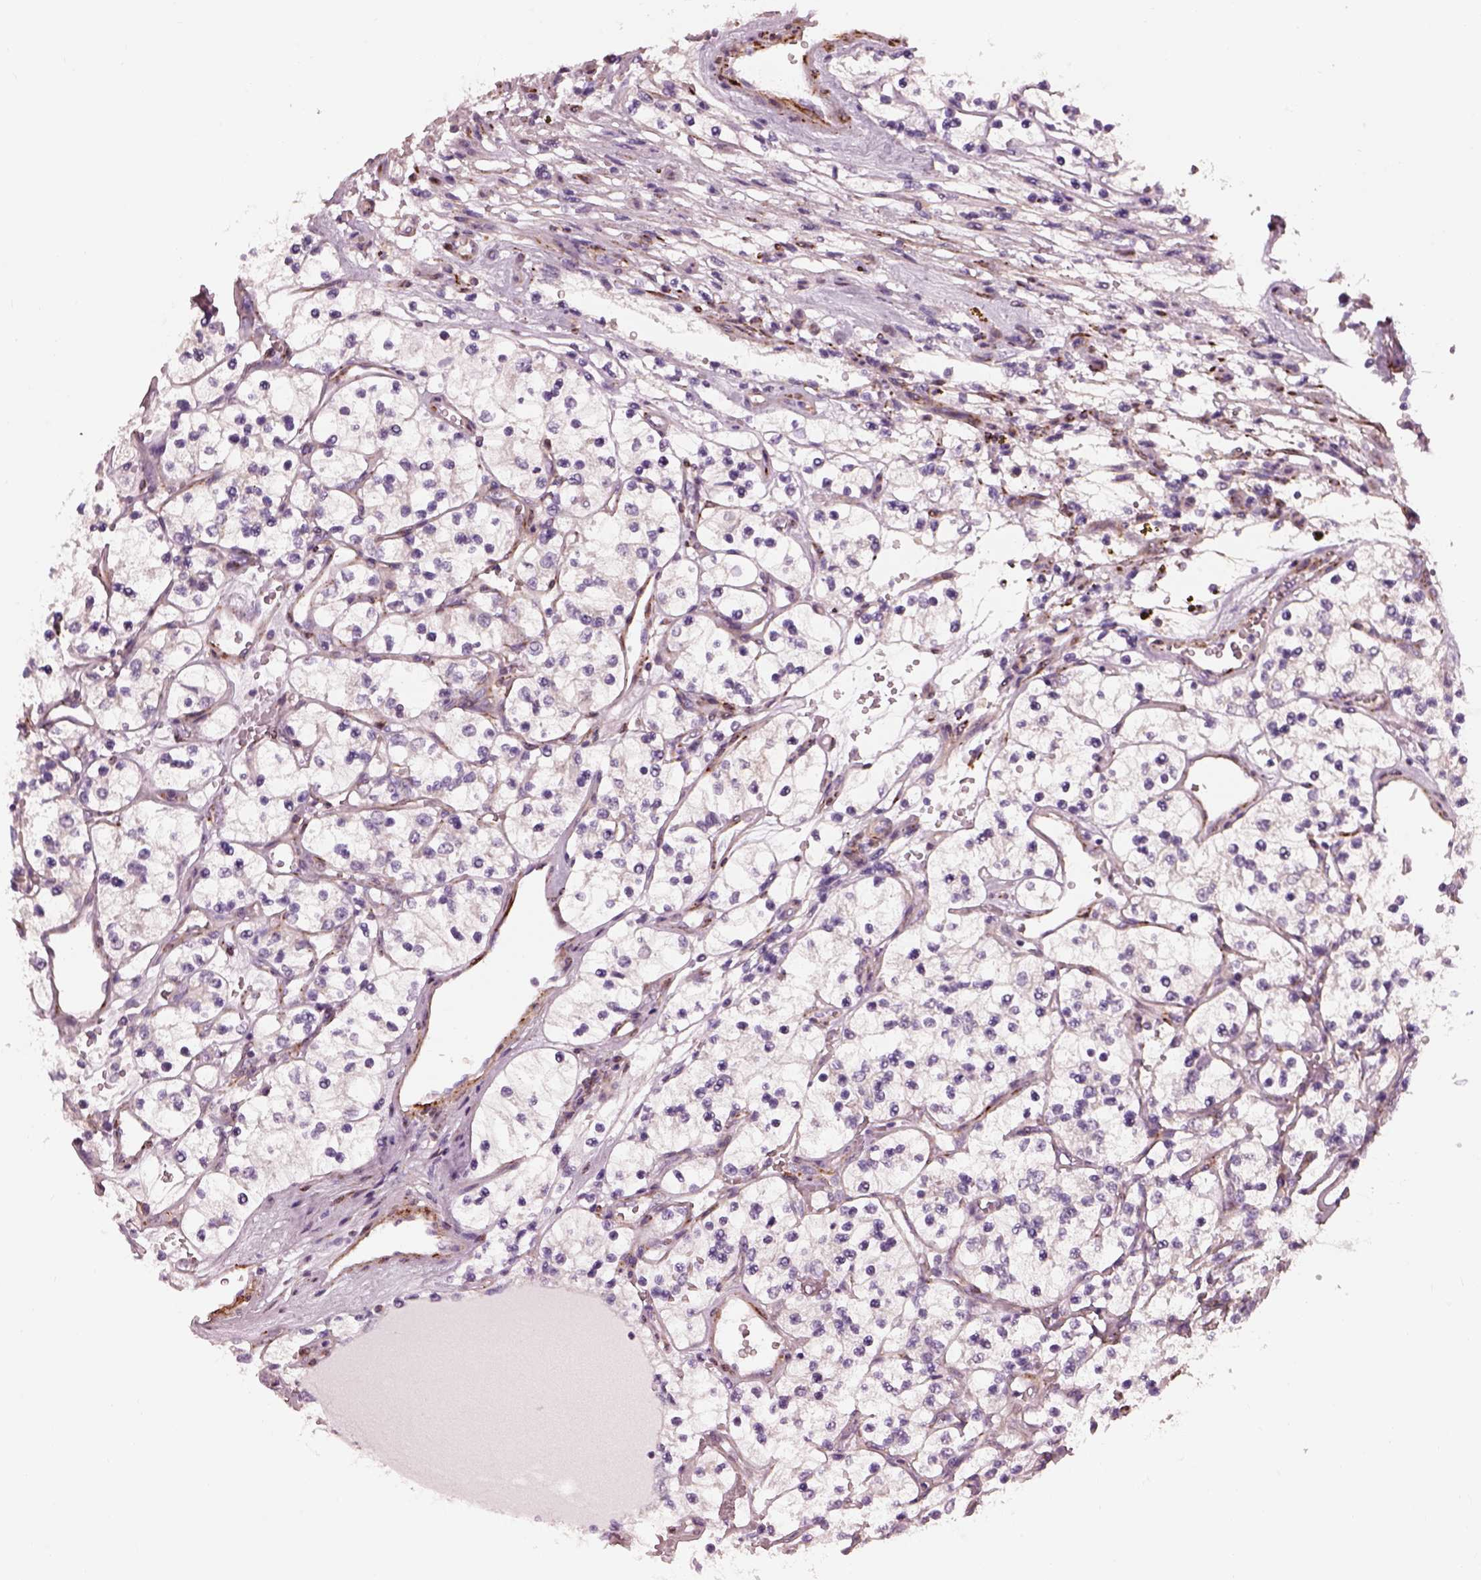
{"staining": {"intensity": "negative", "quantity": "none", "location": "none"}, "tissue": "renal cancer", "cell_type": "Tumor cells", "image_type": "cancer", "snomed": [{"axis": "morphology", "description": "Adenocarcinoma, NOS"}, {"axis": "topography", "description": "Kidney"}], "caption": "Renal cancer (adenocarcinoma) stained for a protein using immunohistochemistry shows no staining tumor cells.", "gene": "PRKCZ", "patient": {"sex": "female", "age": 69}}